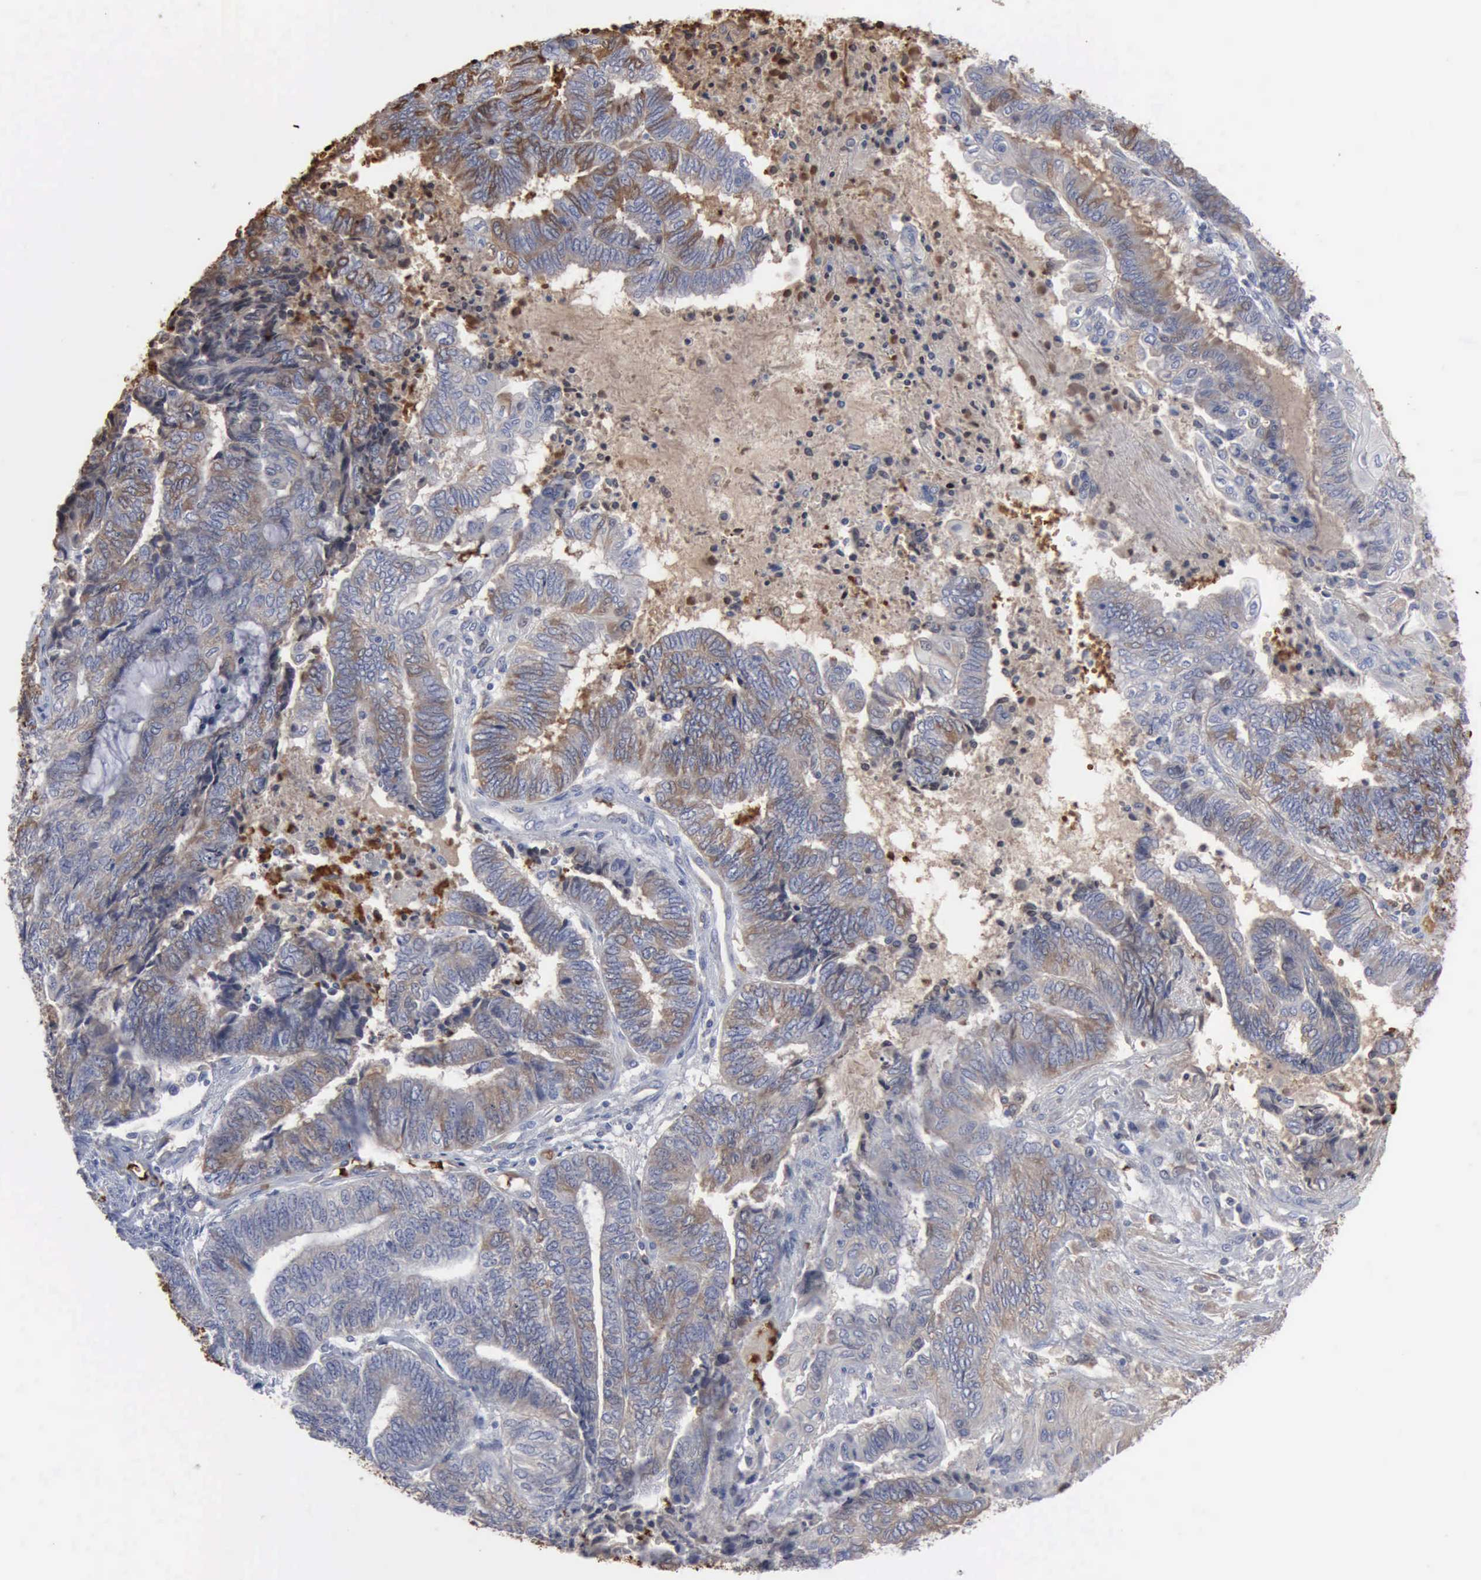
{"staining": {"intensity": "moderate", "quantity": "25%-75%", "location": "cytoplasmic/membranous"}, "tissue": "endometrial cancer", "cell_type": "Tumor cells", "image_type": "cancer", "snomed": [{"axis": "morphology", "description": "Adenocarcinoma, NOS"}, {"axis": "topography", "description": "Uterus"}, {"axis": "topography", "description": "Endometrium"}], "caption": "Immunohistochemical staining of human endometrial adenocarcinoma displays medium levels of moderate cytoplasmic/membranous protein expression in approximately 25%-75% of tumor cells.", "gene": "TGFB1", "patient": {"sex": "female", "age": 70}}